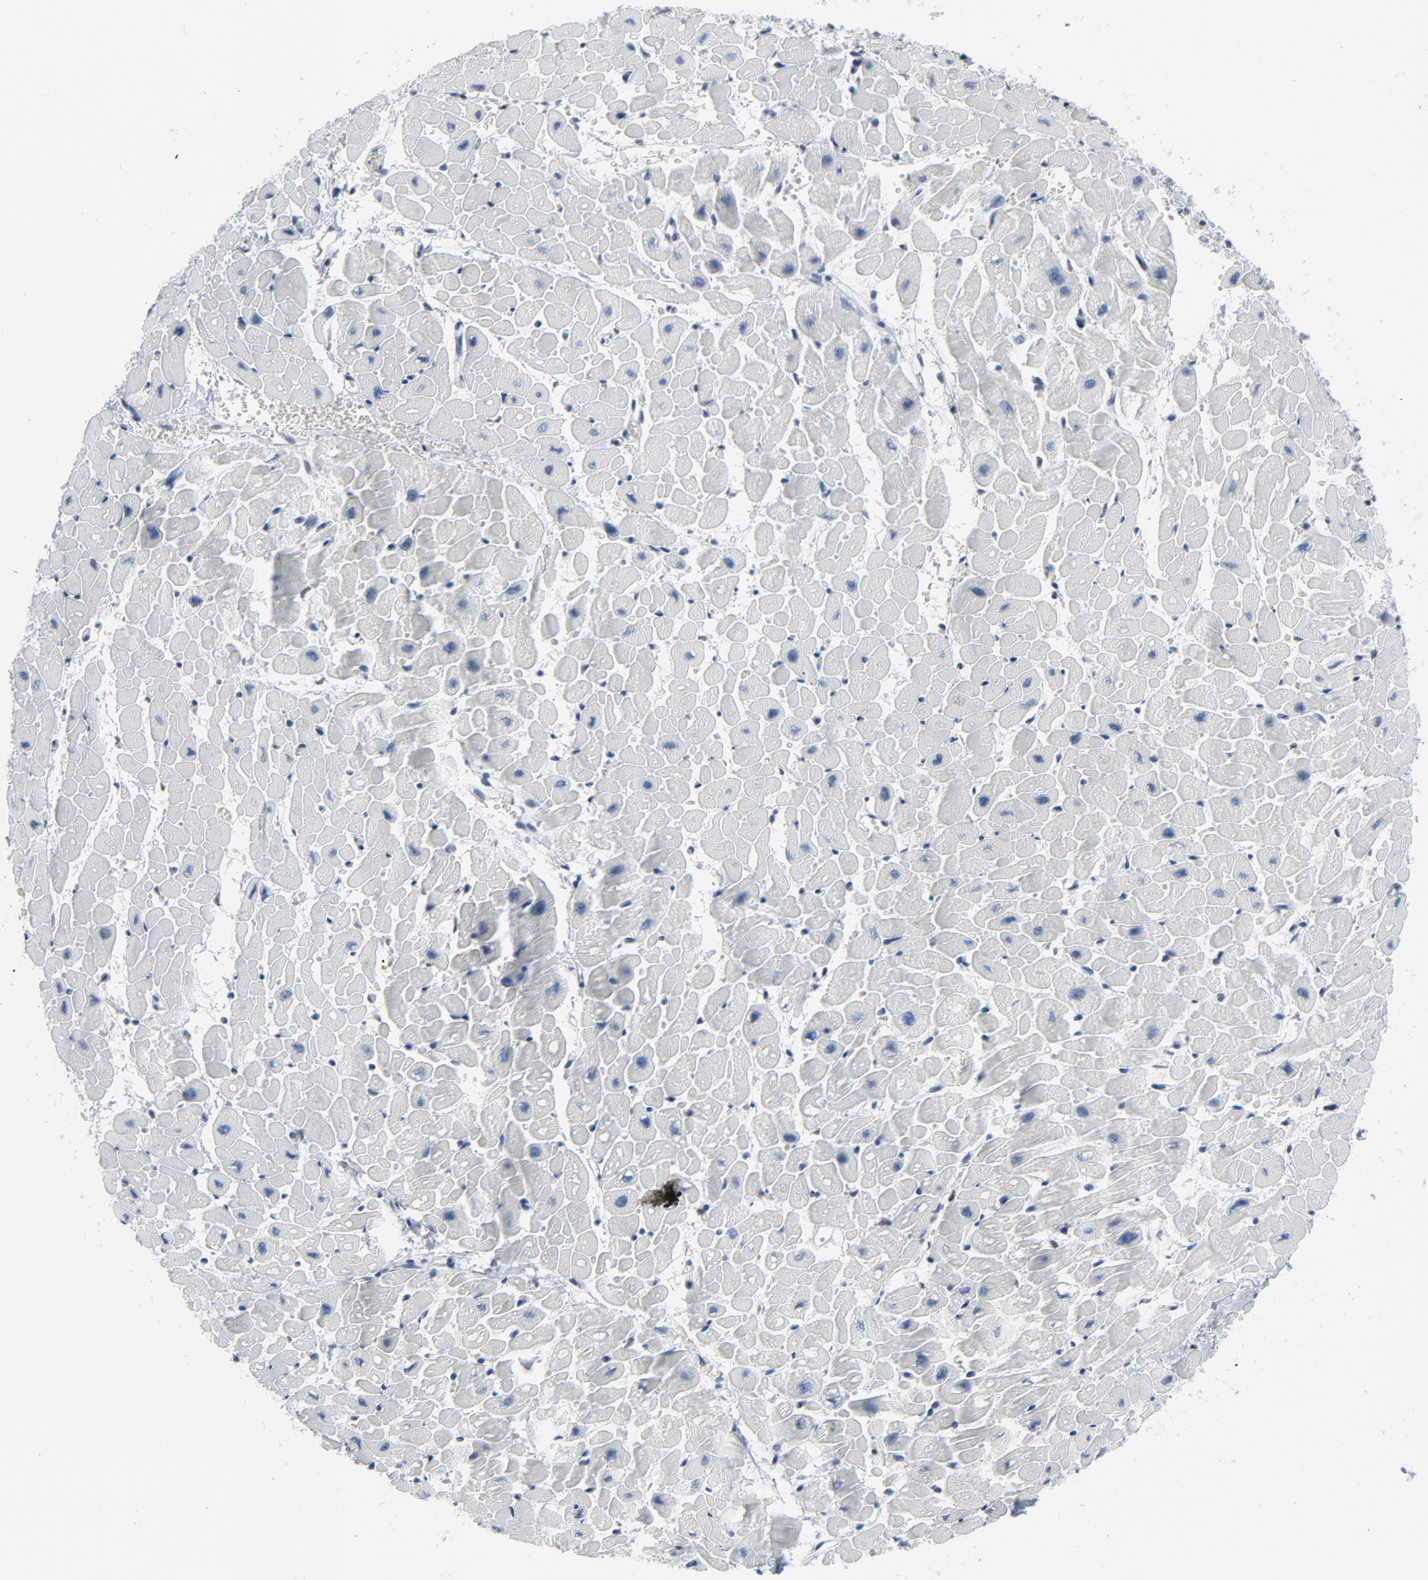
{"staining": {"intensity": "negative", "quantity": "none", "location": "none"}, "tissue": "heart muscle", "cell_type": "Cardiomyocytes", "image_type": "normal", "snomed": [{"axis": "morphology", "description": "Normal tissue, NOS"}, {"axis": "topography", "description": "Heart"}], "caption": "This is a histopathology image of immunohistochemistry staining of benign heart muscle, which shows no expression in cardiomyocytes. (DAB IHC, high magnification).", "gene": "STAT5A", "patient": {"sex": "male", "age": 45}}